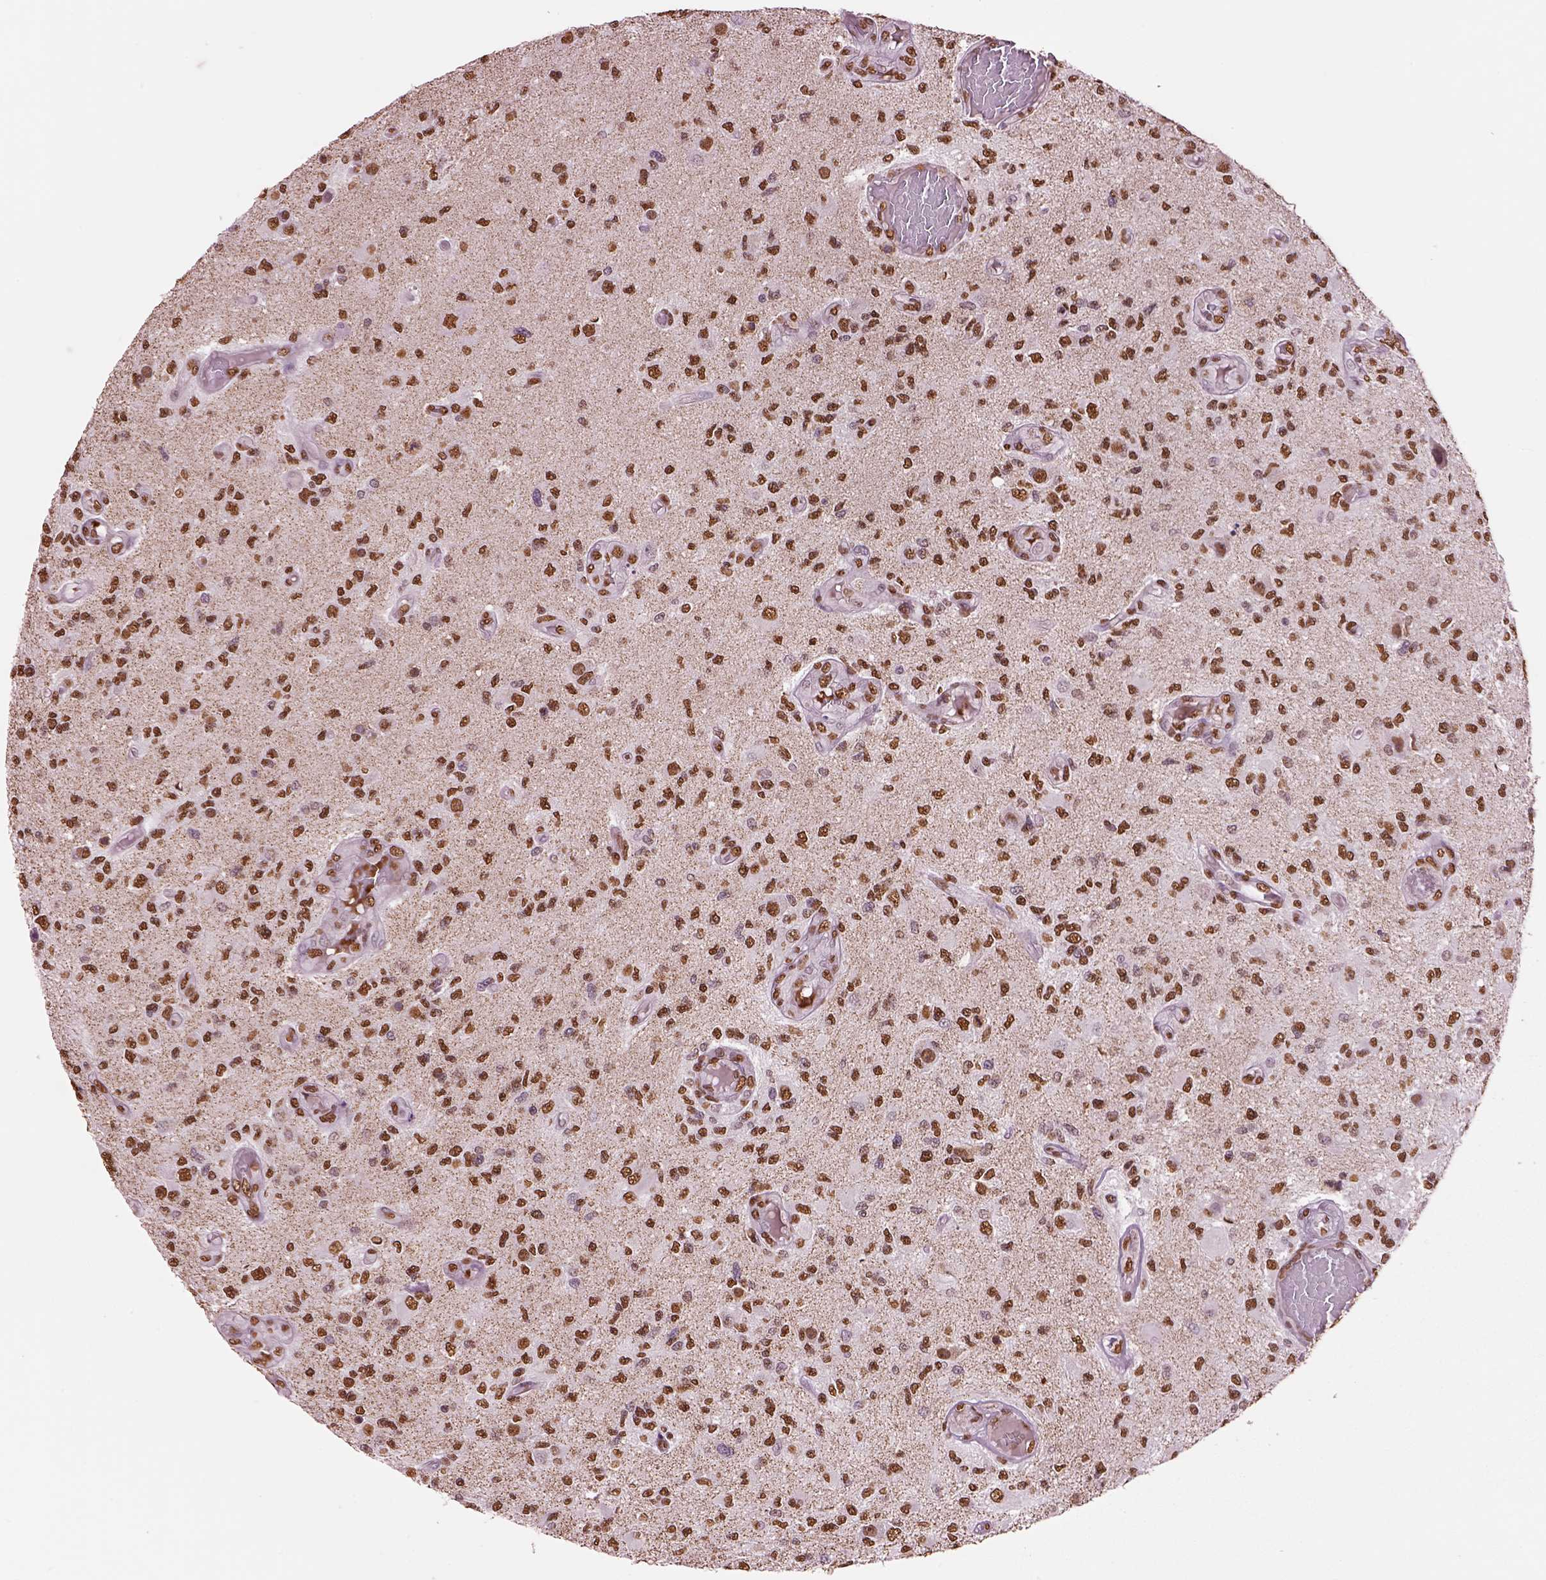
{"staining": {"intensity": "moderate", "quantity": ">75%", "location": "nuclear"}, "tissue": "glioma", "cell_type": "Tumor cells", "image_type": "cancer", "snomed": [{"axis": "morphology", "description": "Glioma, malignant, High grade"}, {"axis": "topography", "description": "Brain"}], "caption": "Tumor cells show moderate nuclear positivity in about >75% of cells in high-grade glioma (malignant). The staining was performed using DAB, with brown indicating positive protein expression. Nuclei are stained blue with hematoxylin.", "gene": "DDX3X", "patient": {"sex": "female", "age": 63}}